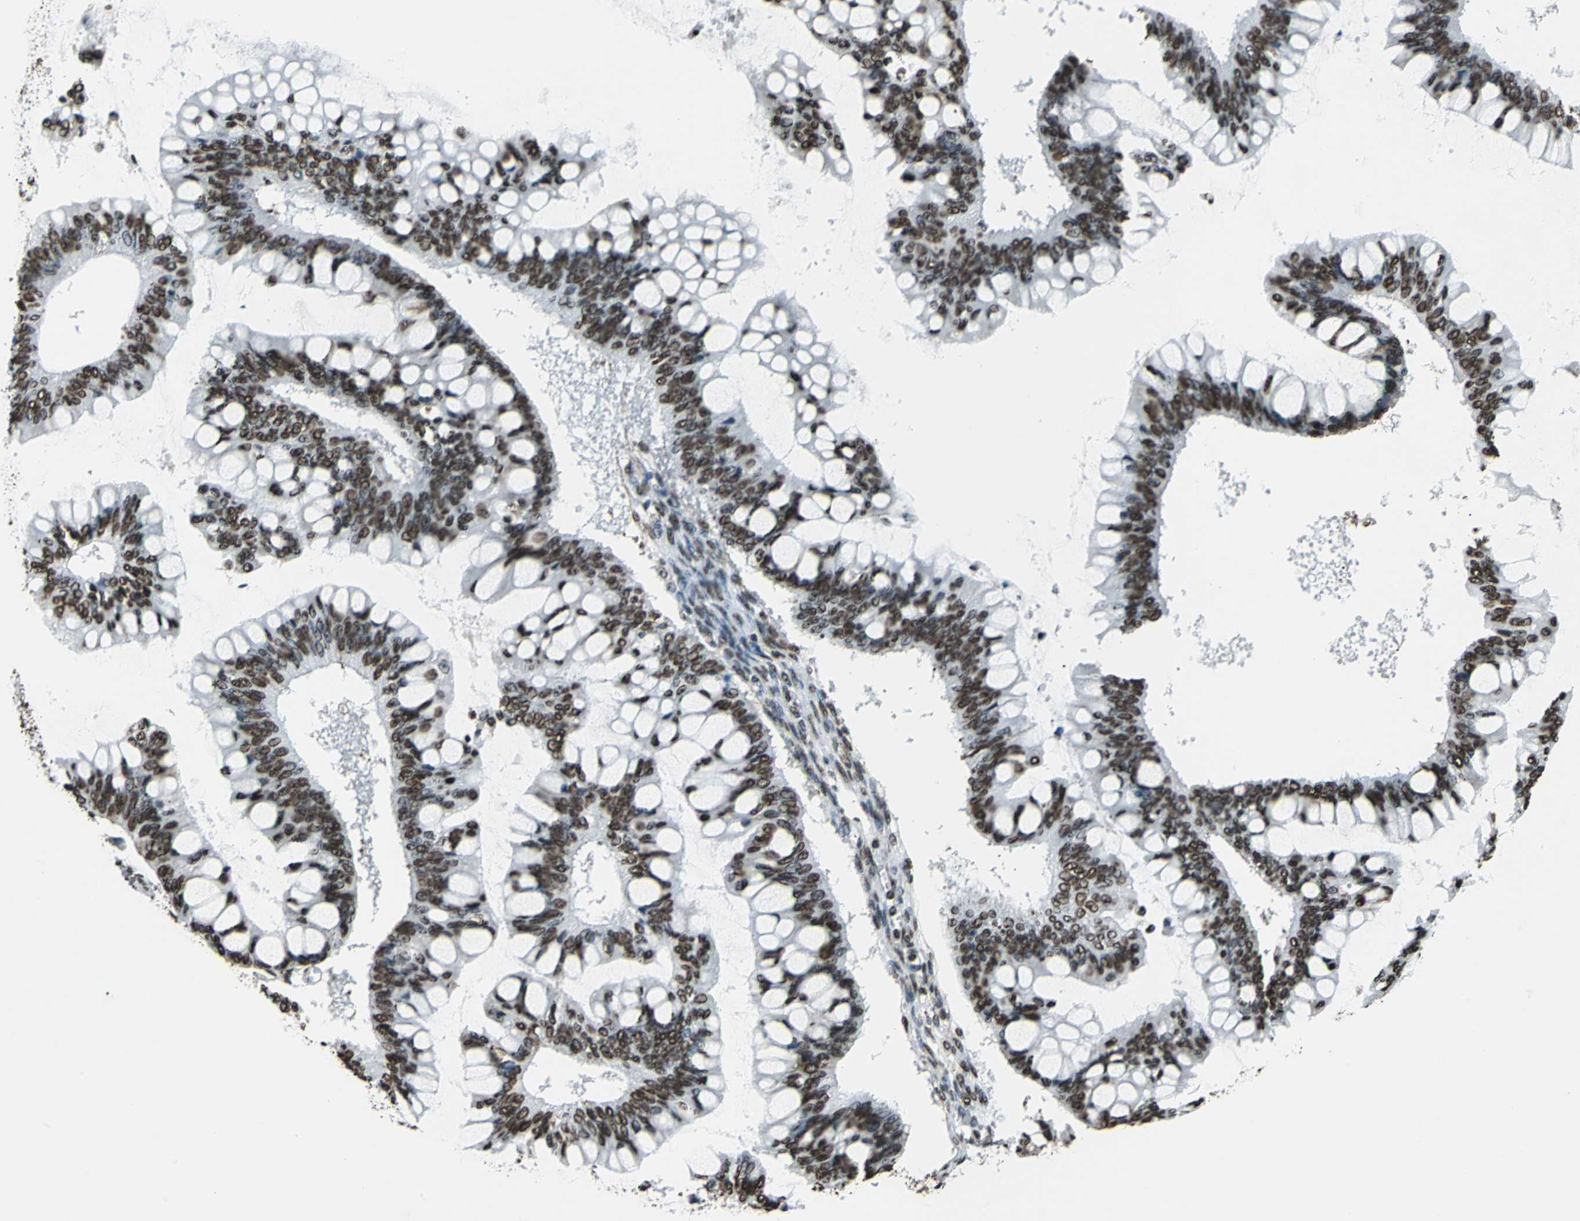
{"staining": {"intensity": "moderate", "quantity": ">75%", "location": "nuclear"}, "tissue": "ovarian cancer", "cell_type": "Tumor cells", "image_type": "cancer", "snomed": [{"axis": "morphology", "description": "Cystadenocarcinoma, mucinous, NOS"}, {"axis": "topography", "description": "Ovary"}], "caption": "Human ovarian cancer stained for a protein (brown) exhibits moderate nuclear positive expression in about >75% of tumor cells.", "gene": "APEX1", "patient": {"sex": "female", "age": 73}}